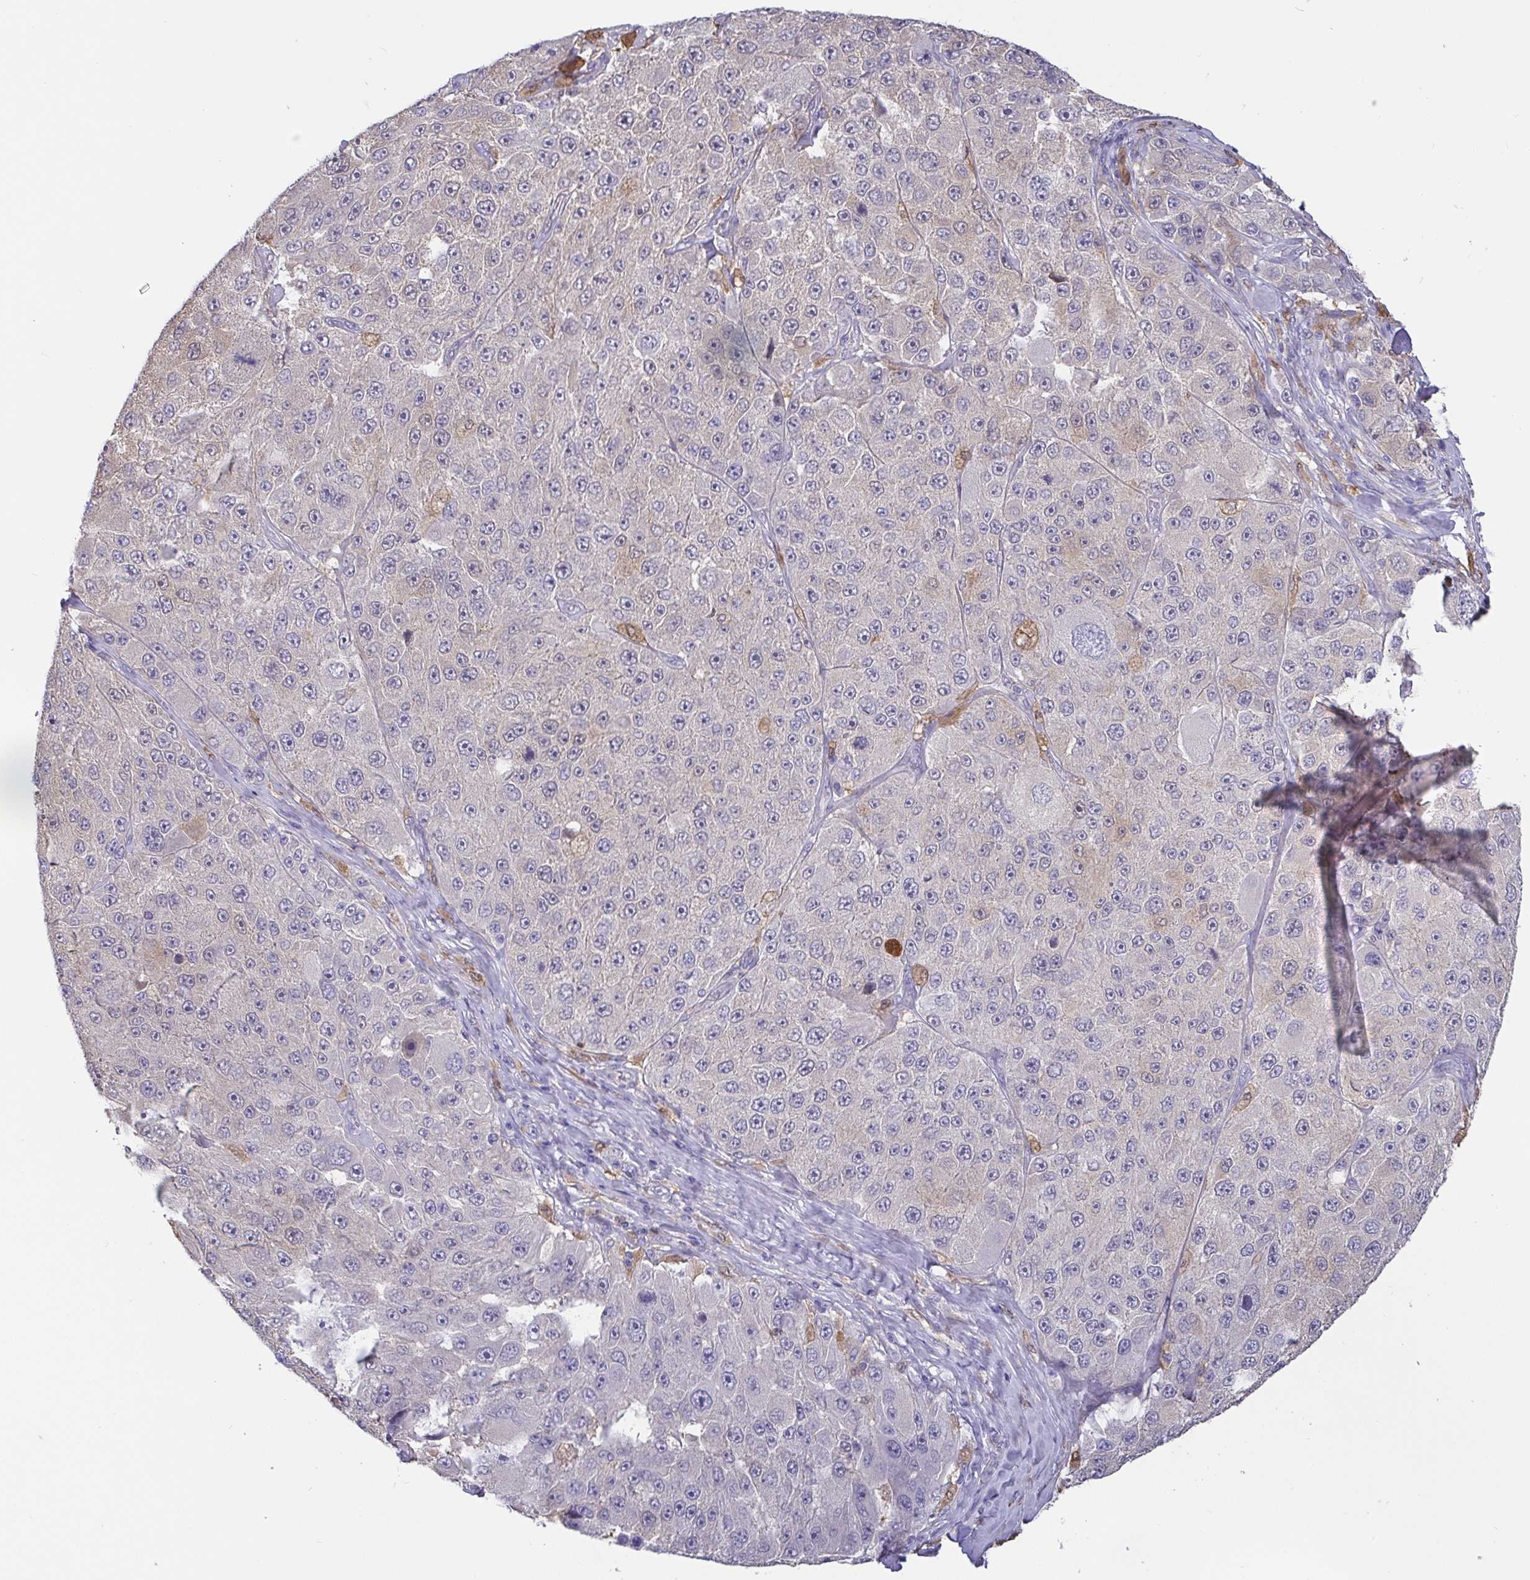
{"staining": {"intensity": "weak", "quantity": "<25%", "location": "cytoplasmic/membranous"}, "tissue": "melanoma", "cell_type": "Tumor cells", "image_type": "cancer", "snomed": [{"axis": "morphology", "description": "Malignant melanoma, Metastatic site"}, {"axis": "topography", "description": "Lymph node"}], "caption": "Tumor cells are negative for protein expression in human melanoma.", "gene": "IDH1", "patient": {"sex": "male", "age": 62}}